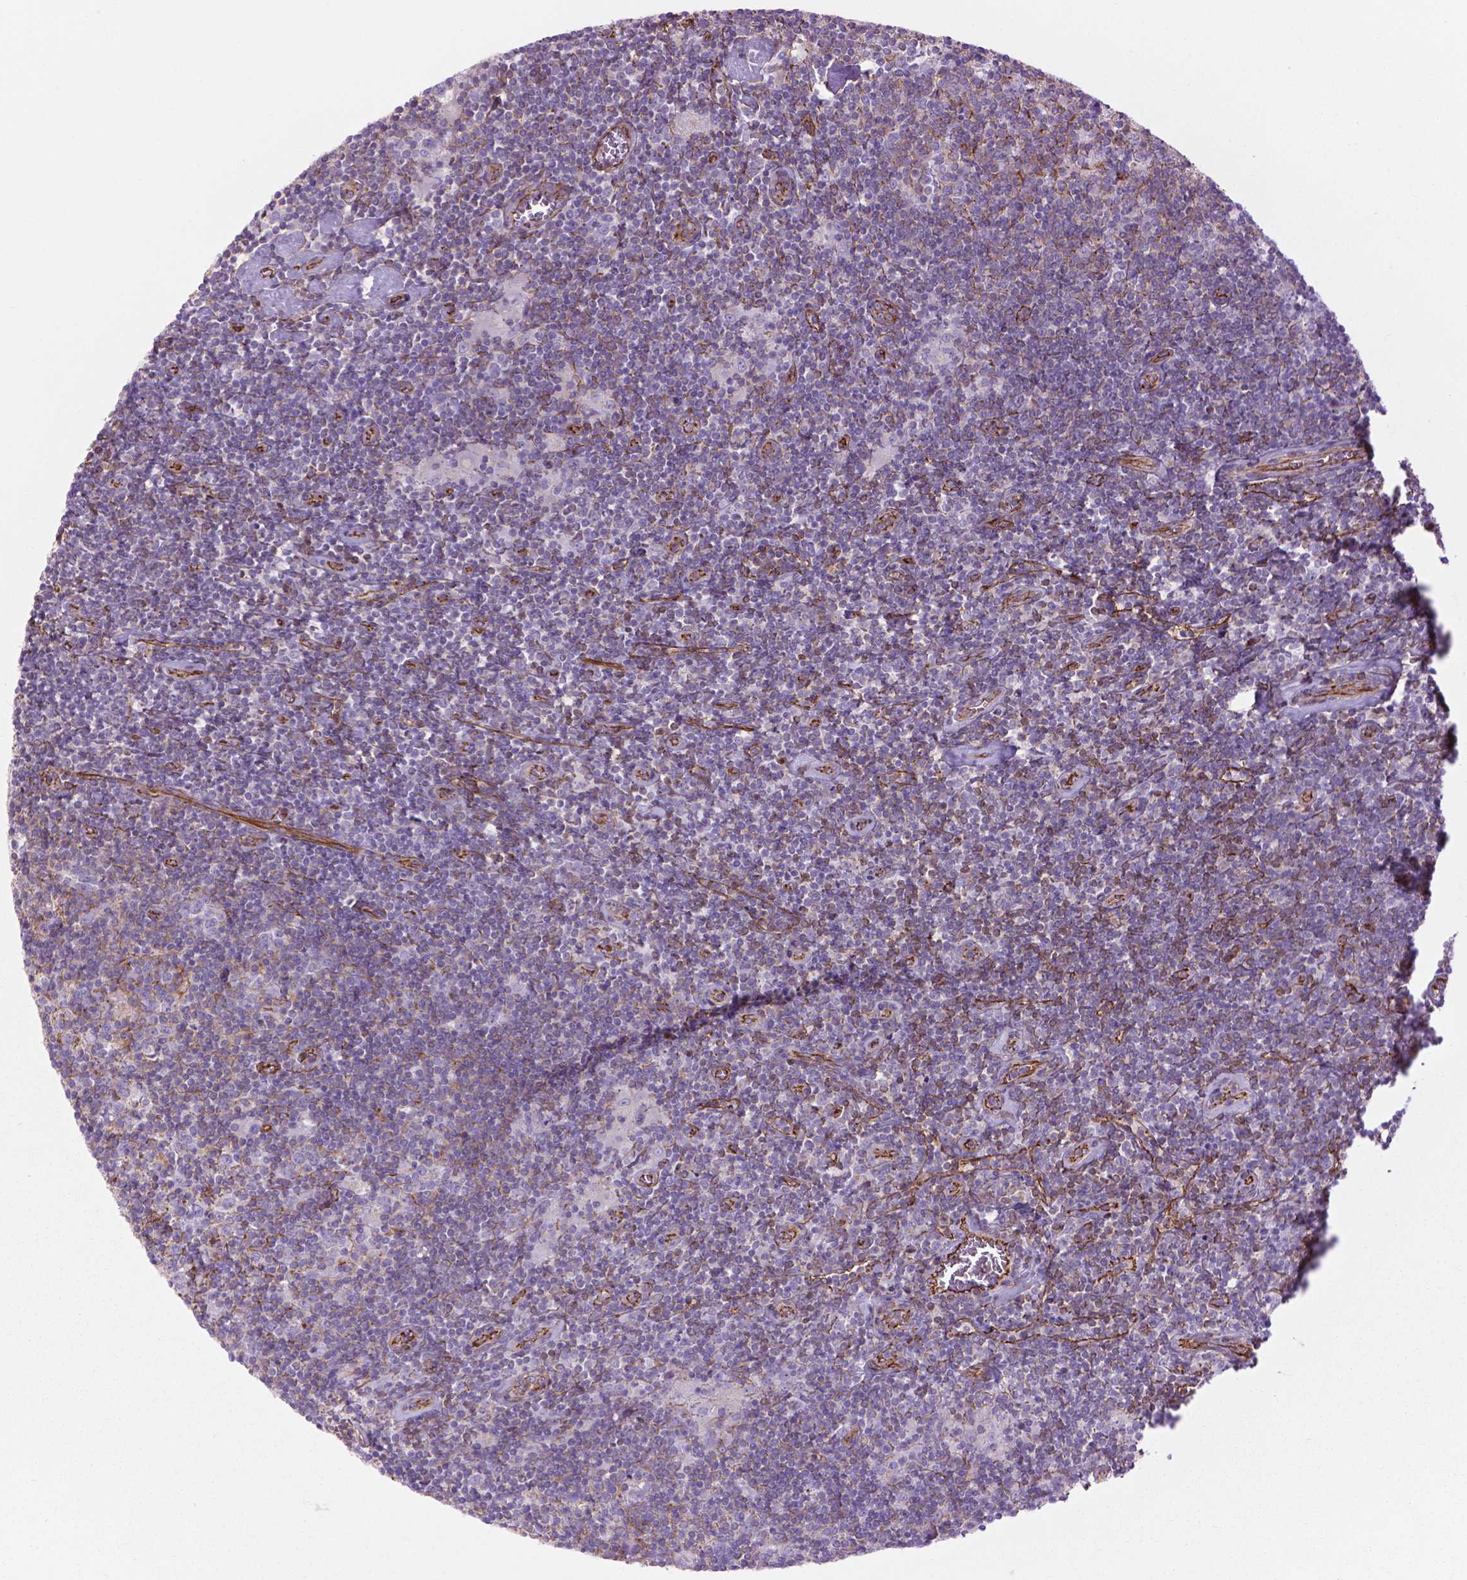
{"staining": {"intensity": "negative", "quantity": "none", "location": "none"}, "tissue": "lymphoma", "cell_type": "Tumor cells", "image_type": "cancer", "snomed": [{"axis": "morphology", "description": "Hodgkin's disease, NOS"}, {"axis": "topography", "description": "Lymph node"}], "caption": "A photomicrograph of human Hodgkin's disease is negative for staining in tumor cells.", "gene": "TENT5A", "patient": {"sex": "male", "age": 40}}